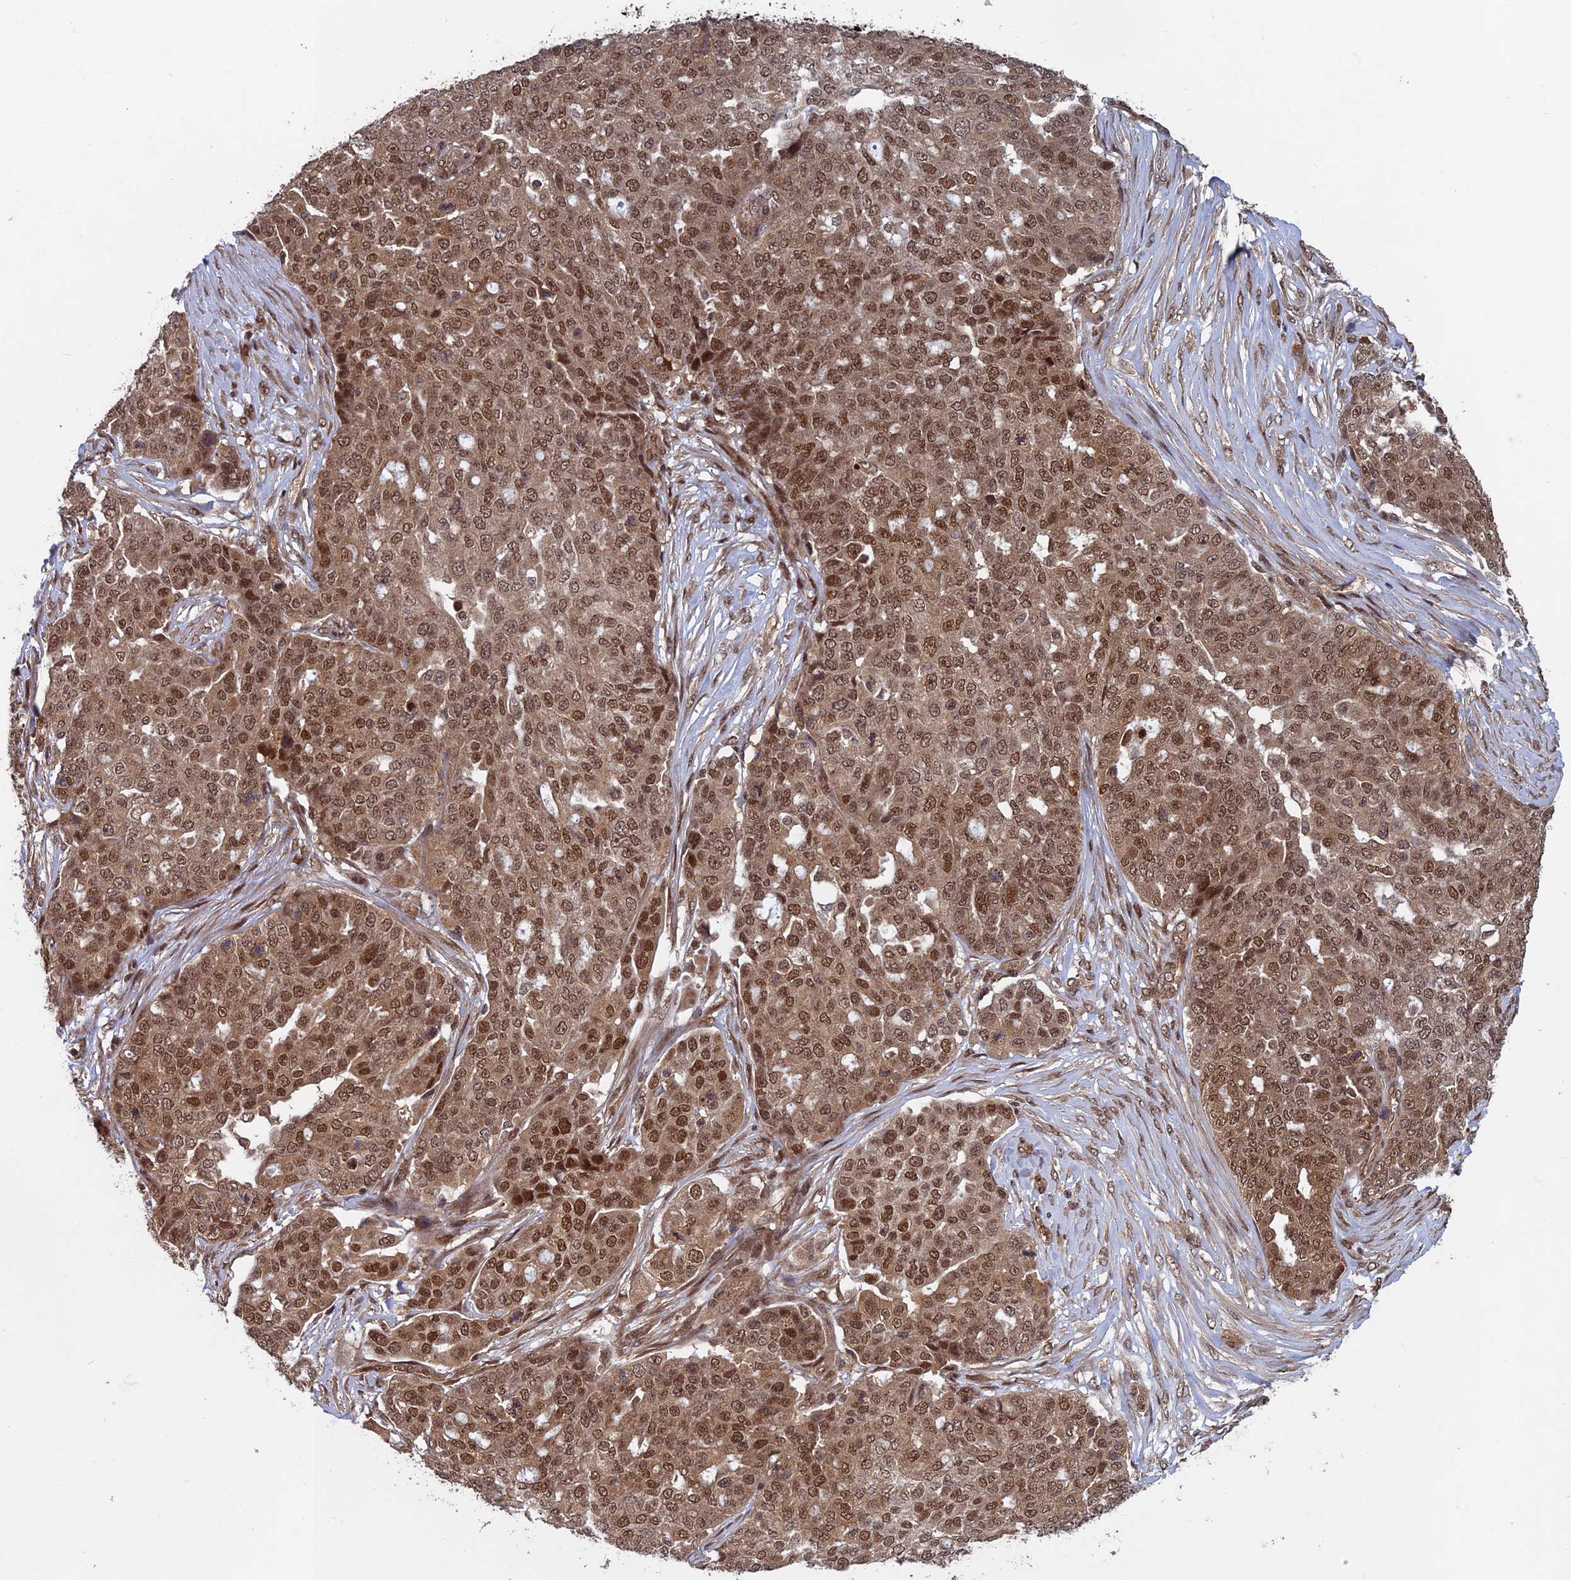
{"staining": {"intensity": "moderate", "quantity": ">75%", "location": "nuclear"}, "tissue": "ovarian cancer", "cell_type": "Tumor cells", "image_type": "cancer", "snomed": [{"axis": "morphology", "description": "Cystadenocarcinoma, serous, NOS"}, {"axis": "topography", "description": "Soft tissue"}, {"axis": "topography", "description": "Ovary"}], "caption": "Approximately >75% of tumor cells in human ovarian cancer display moderate nuclear protein expression as visualized by brown immunohistochemical staining.", "gene": "FAM53C", "patient": {"sex": "female", "age": 57}}